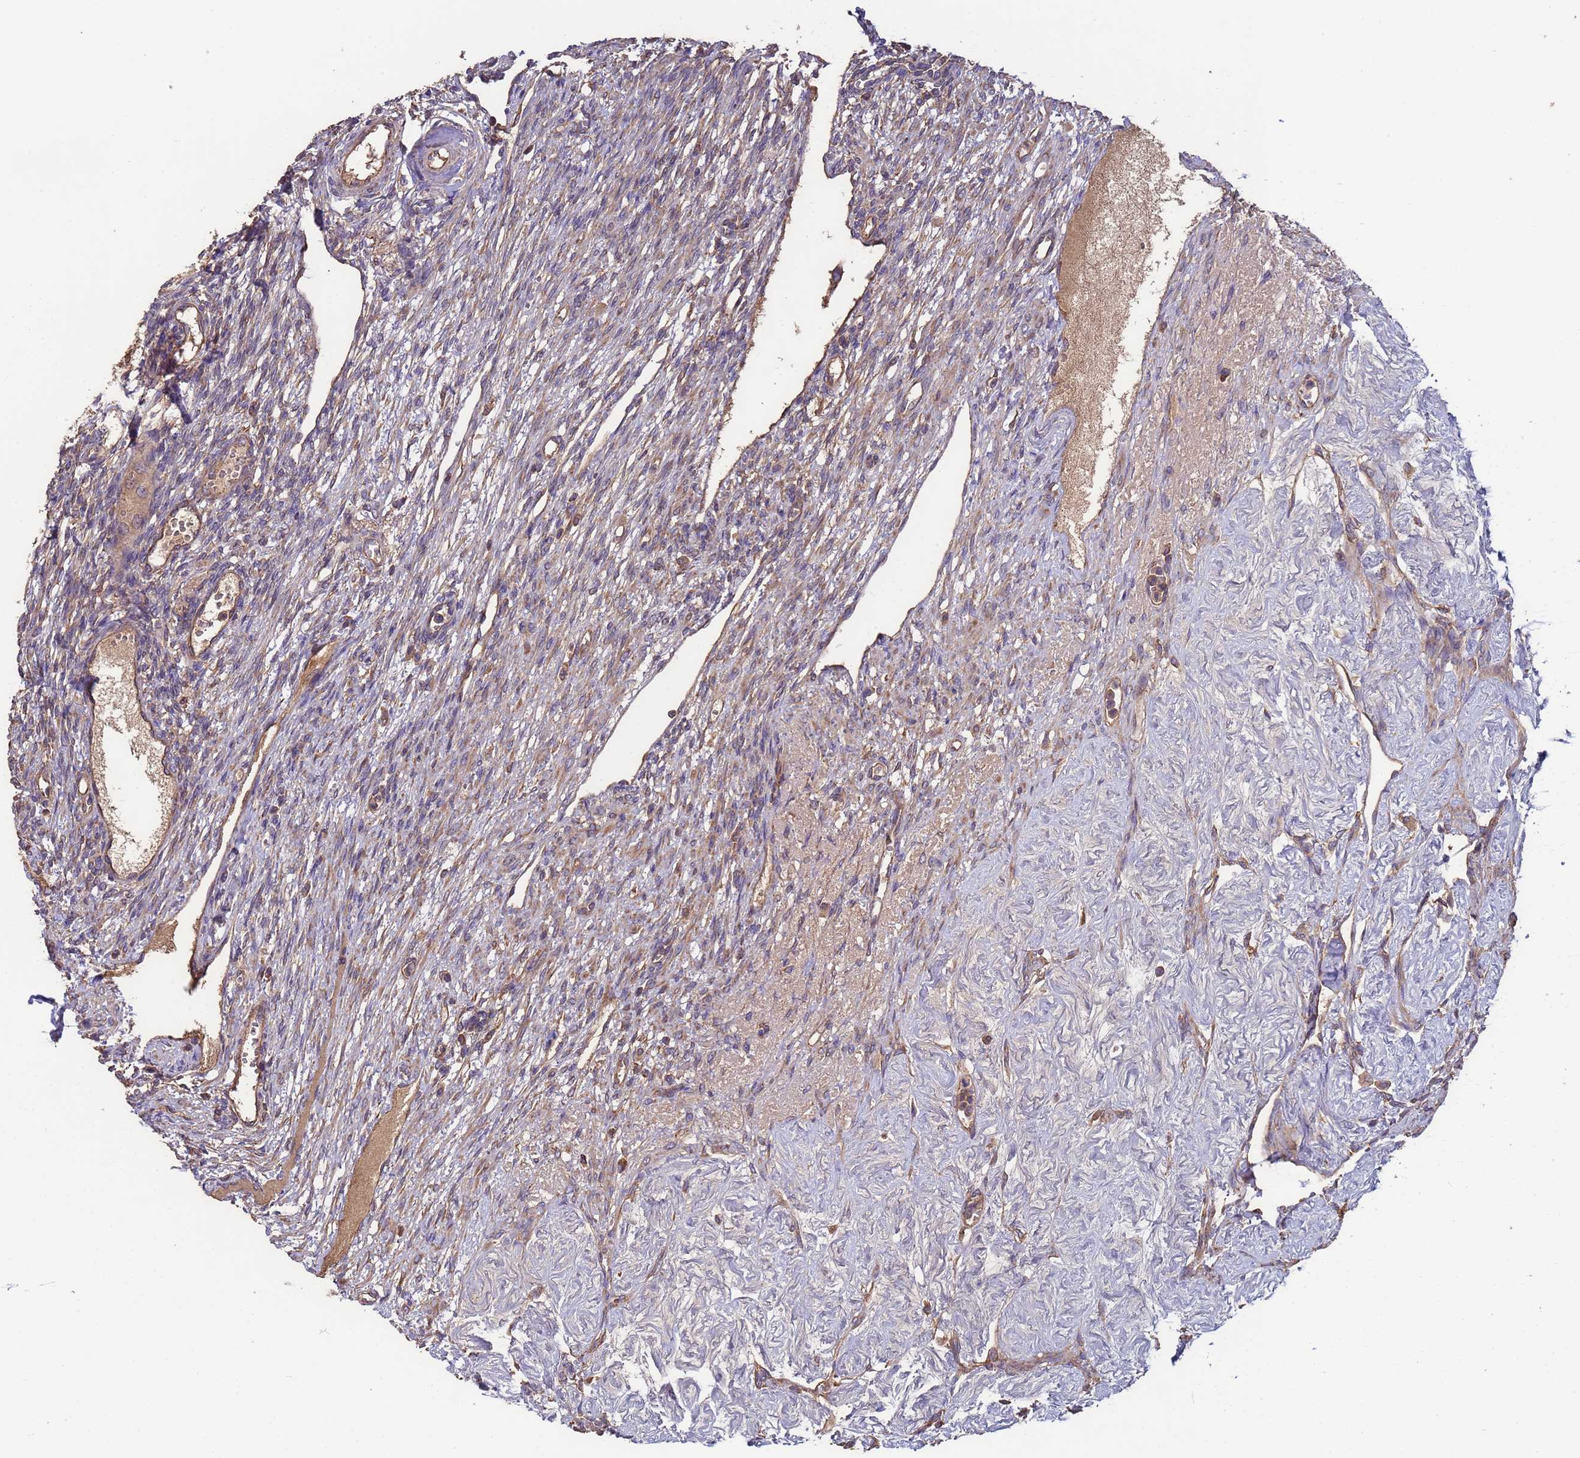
{"staining": {"intensity": "weak", "quantity": "<25%", "location": "cytoplasmic/membranous"}, "tissue": "ovary", "cell_type": "Ovarian stroma cells", "image_type": "normal", "snomed": [{"axis": "morphology", "description": "Normal tissue, NOS"}, {"axis": "morphology", "description": "Cyst, NOS"}, {"axis": "topography", "description": "Ovary"}], "caption": "A high-resolution histopathology image shows immunohistochemistry staining of unremarkable ovary, which shows no significant staining in ovarian stroma cells.", "gene": "EEF1AKMT1", "patient": {"sex": "female", "age": 33}}